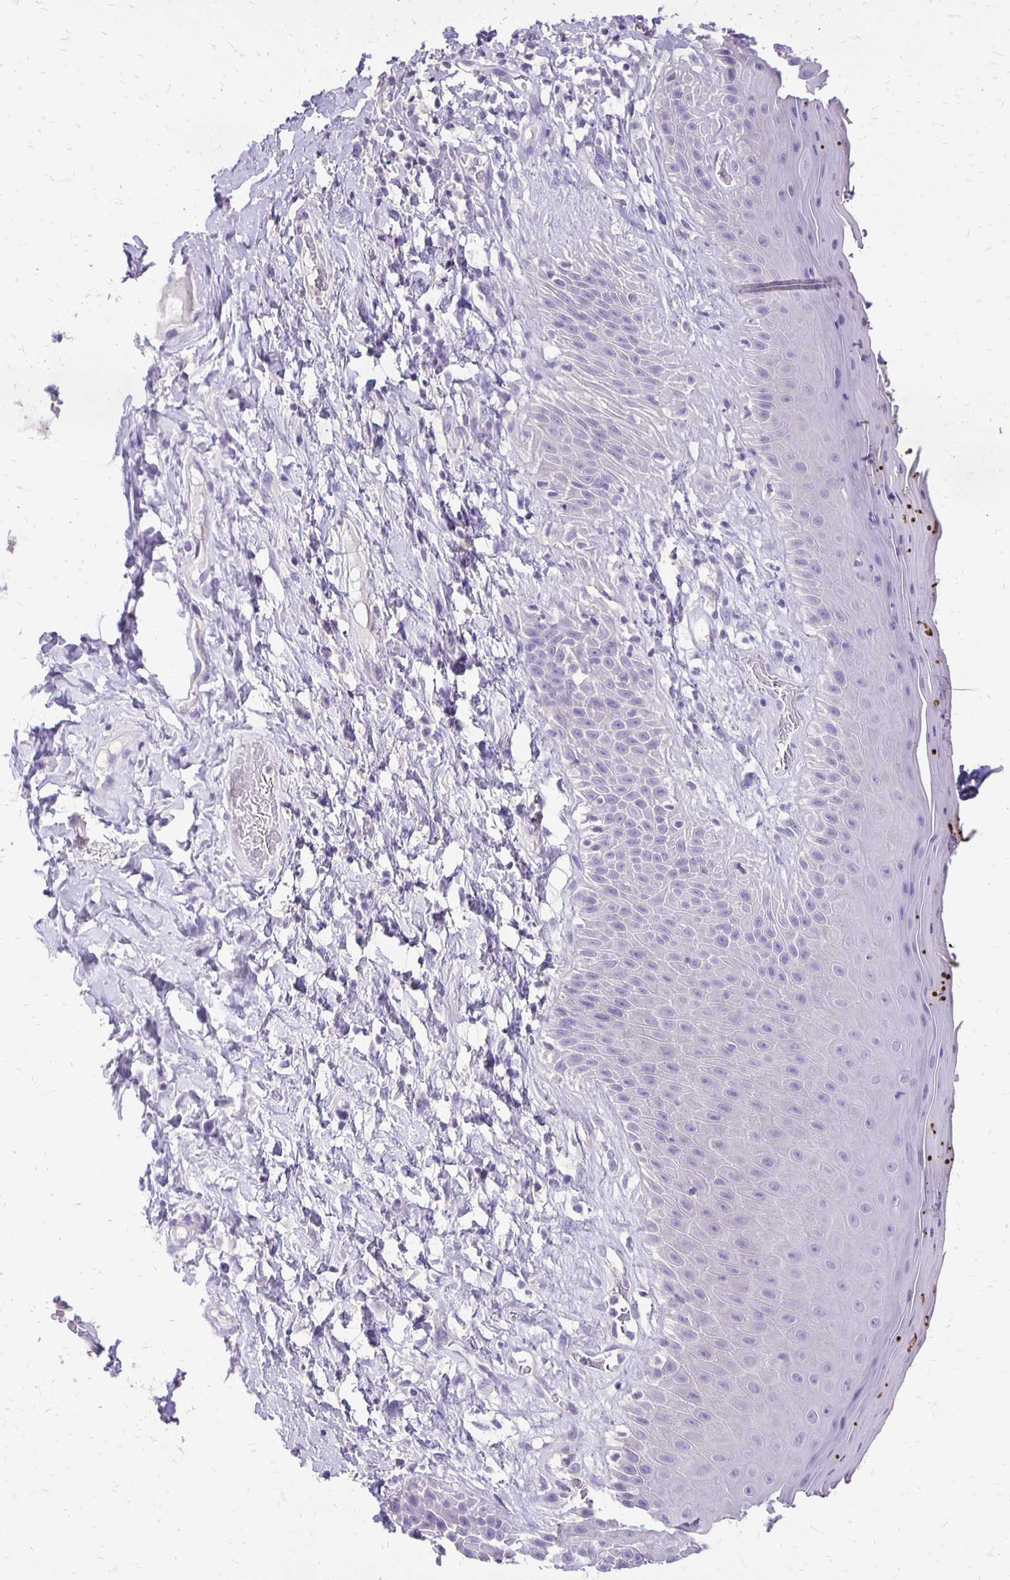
{"staining": {"intensity": "negative", "quantity": "none", "location": "none"}, "tissue": "skin", "cell_type": "Epidermal cells", "image_type": "normal", "snomed": [{"axis": "morphology", "description": "Normal tissue, NOS"}, {"axis": "topography", "description": "Anal"}], "caption": "An immunohistochemistry micrograph of normal skin is shown. There is no staining in epidermal cells of skin.", "gene": "ANKRD45", "patient": {"sex": "male", "age": 78}}